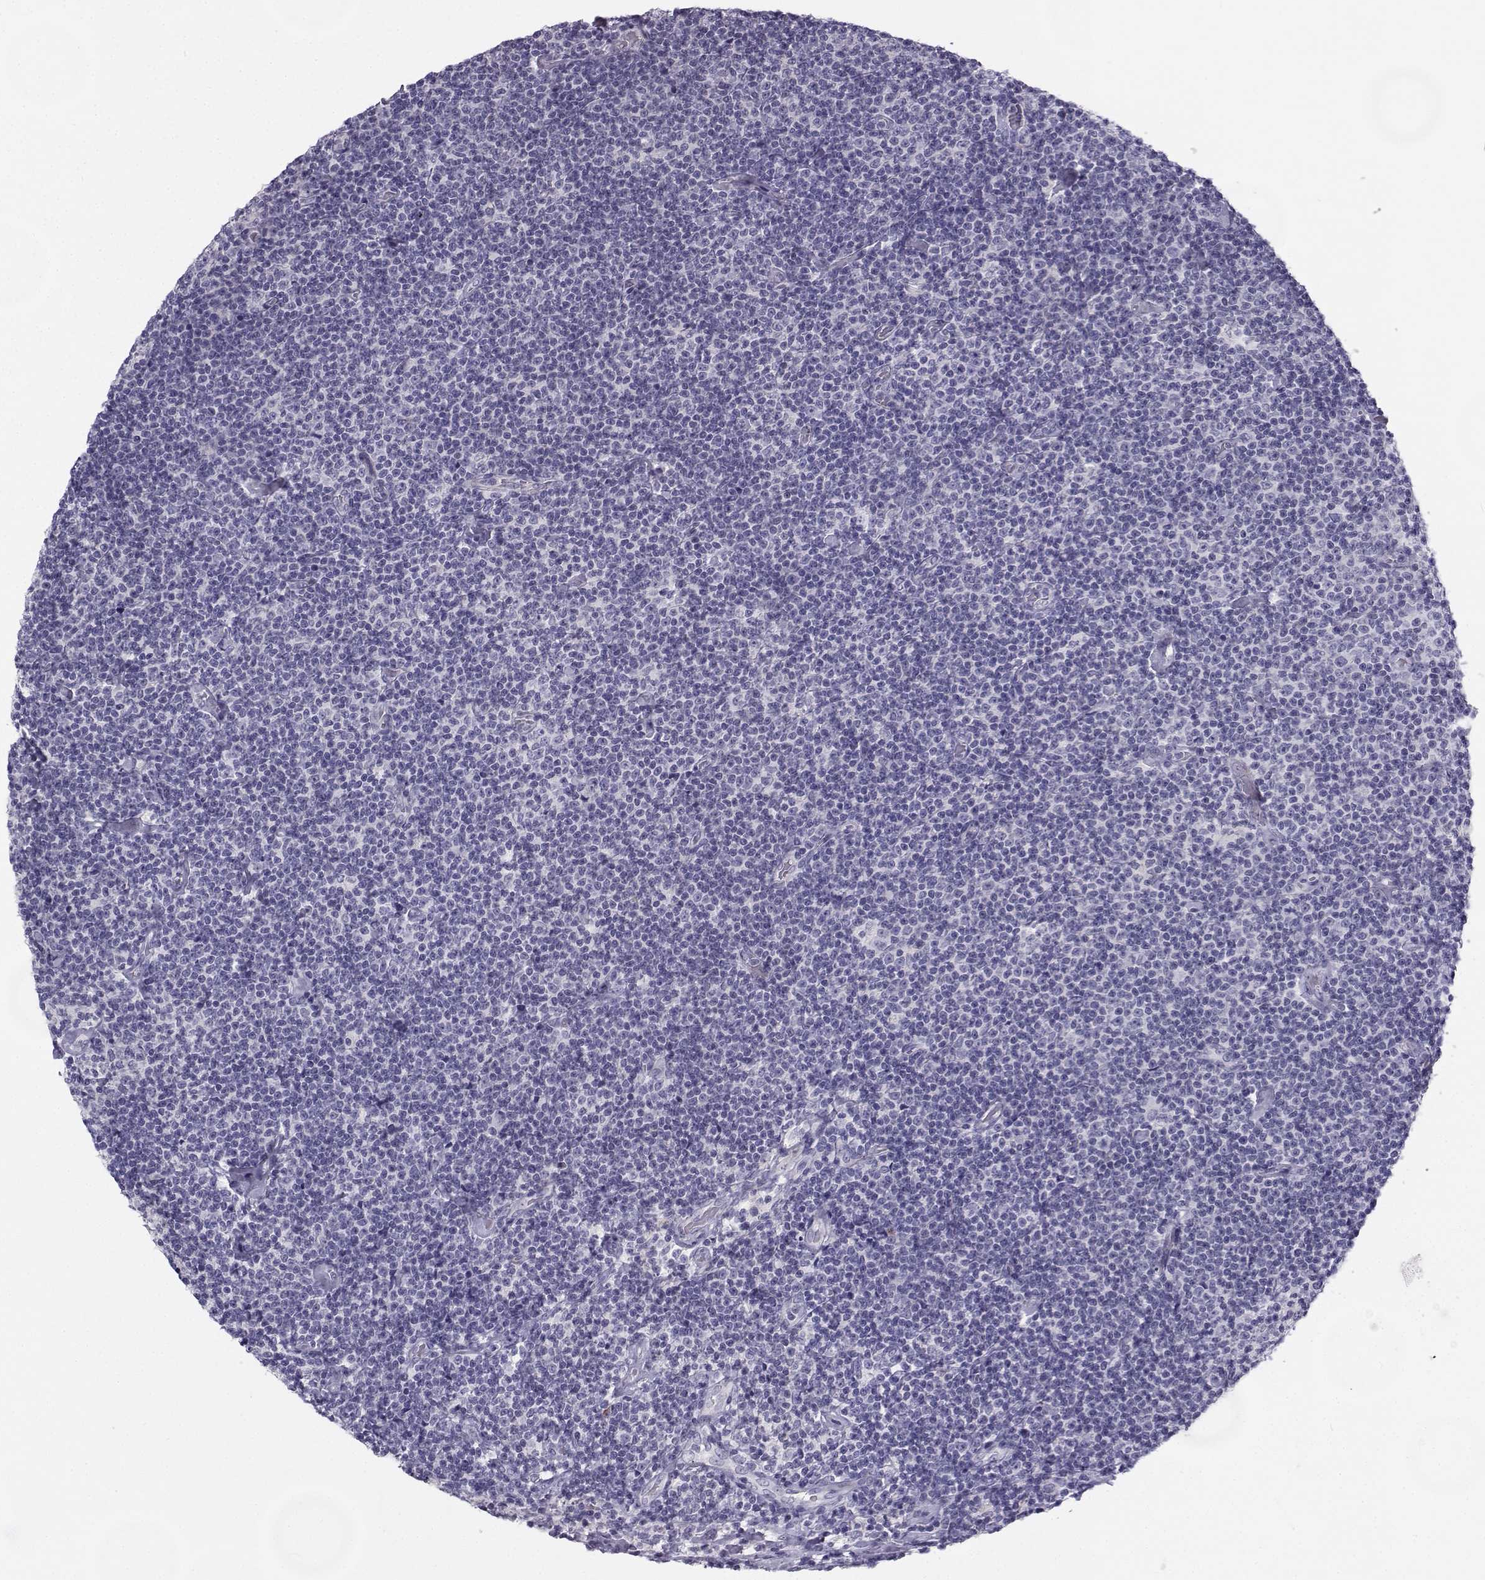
{"staining": {"intensity": "negative", "quantity": "none", "location": "none"}, "tissue": "lymphoma", "cell_type": "Tumor cells", "image_type": "cancer", "snomed": [{"axis": "morphology", "description": "Malignant lymphoma, non-Hodgkin's type, Low grade"}, {"axis": "topography", "description": "Lymph node"}], "caption": "The histopathology image exhibits no staining of tumor cells in malignant lymphoma, non-Hodgkin's type (low-grade).", "gene": "SYCE1", "patient": {"sex": "male", "age": 81}}